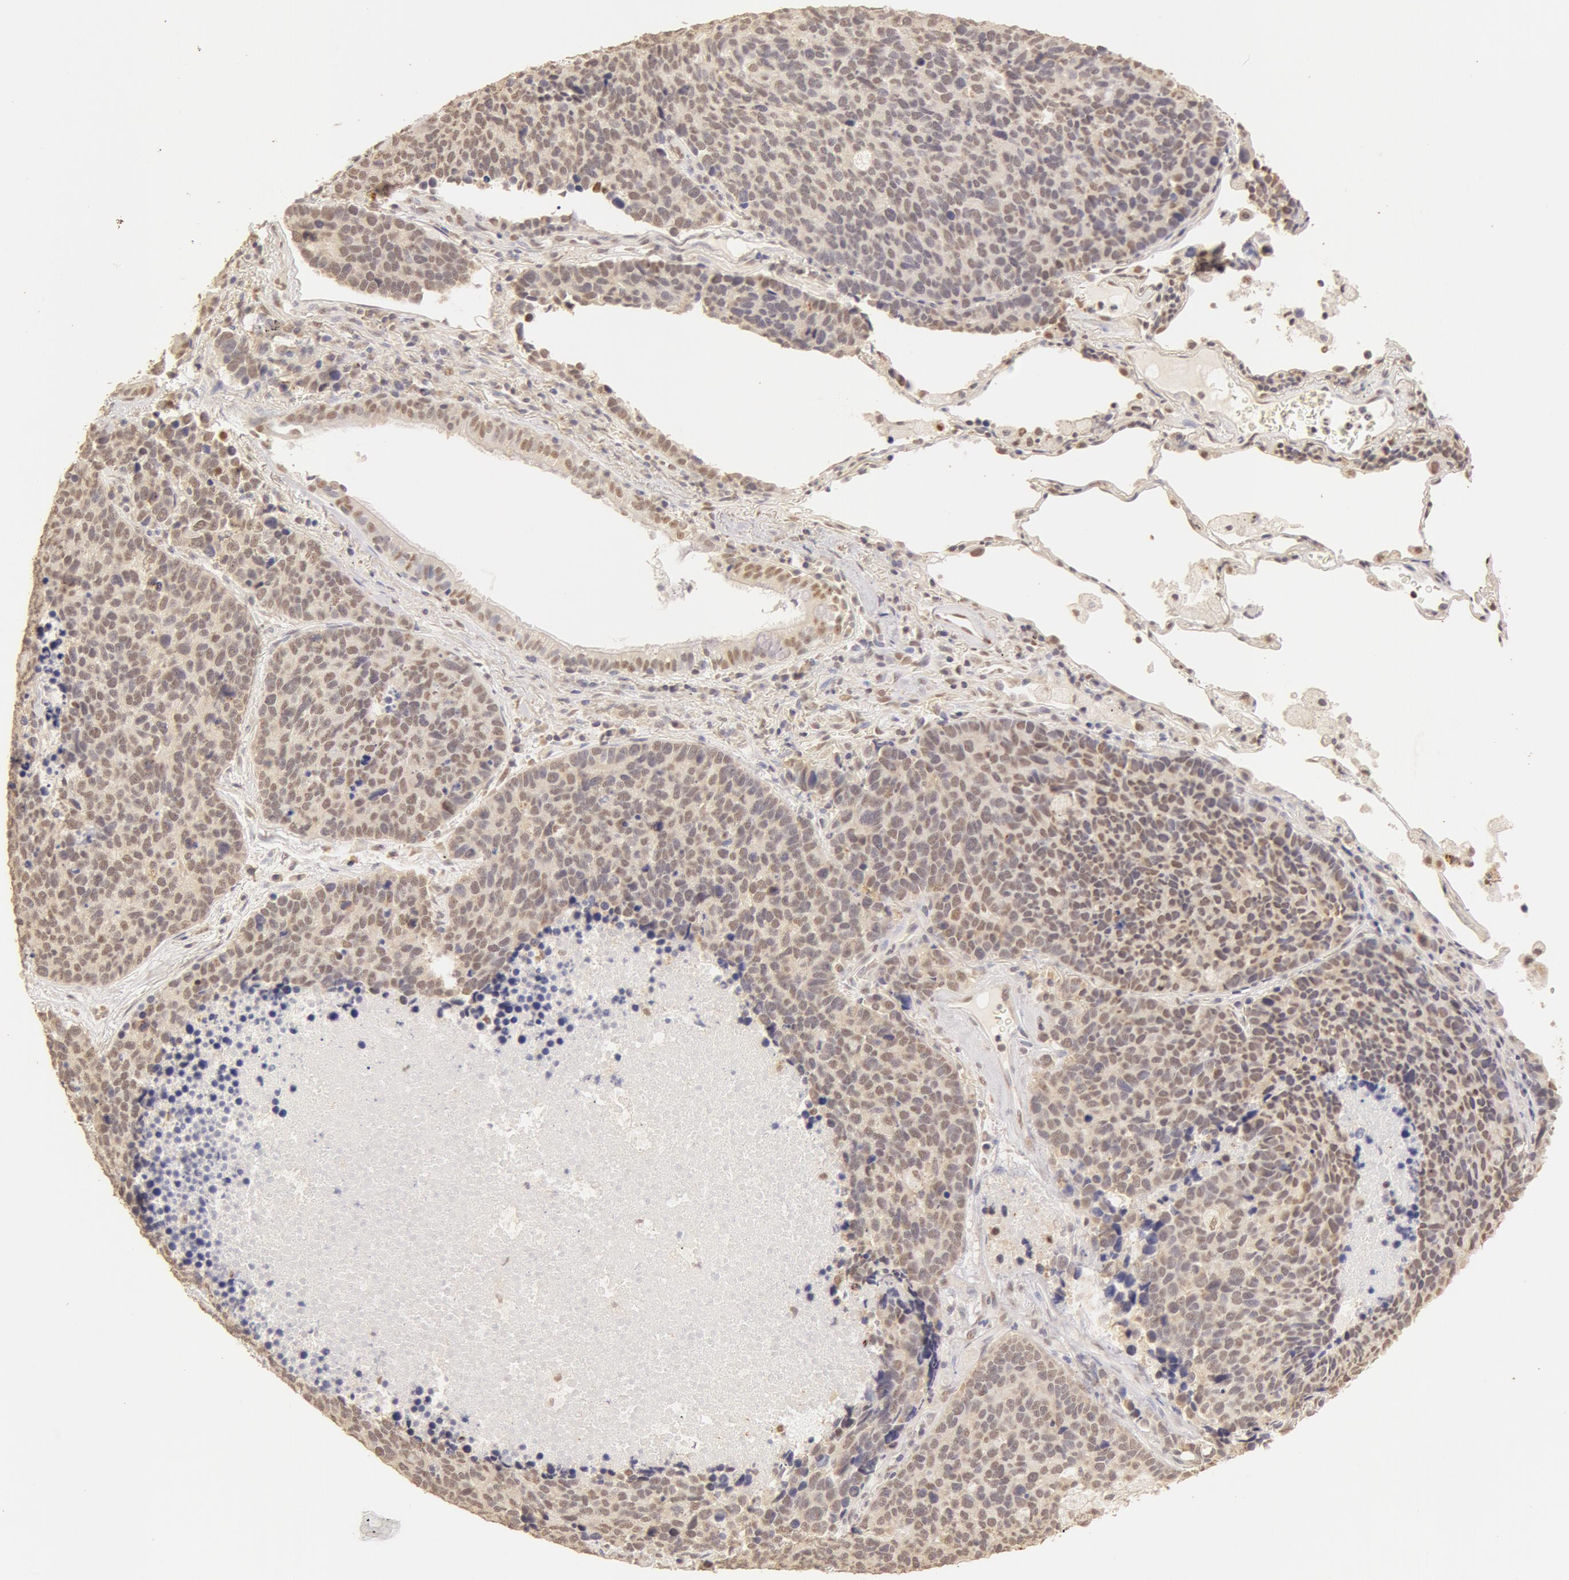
{"staining": {"intensity": "moderate", "quantity": ">75%", "location": "cytoplasmic/membranous,nuclear"}, "tissue": "lung cancer", "cell_type": "Tumor cells", "image_type": "cancer", "snomed": [{"axis": "morphology", "description": "Neoplasm, malignant, NOS"}, {"axis": "topography", "description": "Lung"}], "caption": "Immunohistochemistry staining of neoplasm (malignant) (lung), which reveals medium levels of moderate cytoplasmic/membranous and nuclear positivity in about >75% of tumor cells indicating moderate cytoplasmic/membranous and nuclear protein expression. The staining was performed using DAB (3,3'-diaminobenzidine) (brown) for protein detection and nuclei were counterstained in hematoxylin (blue).", "gene": "SNRNP70", "patient": {"sex": "female", "age": 75}}